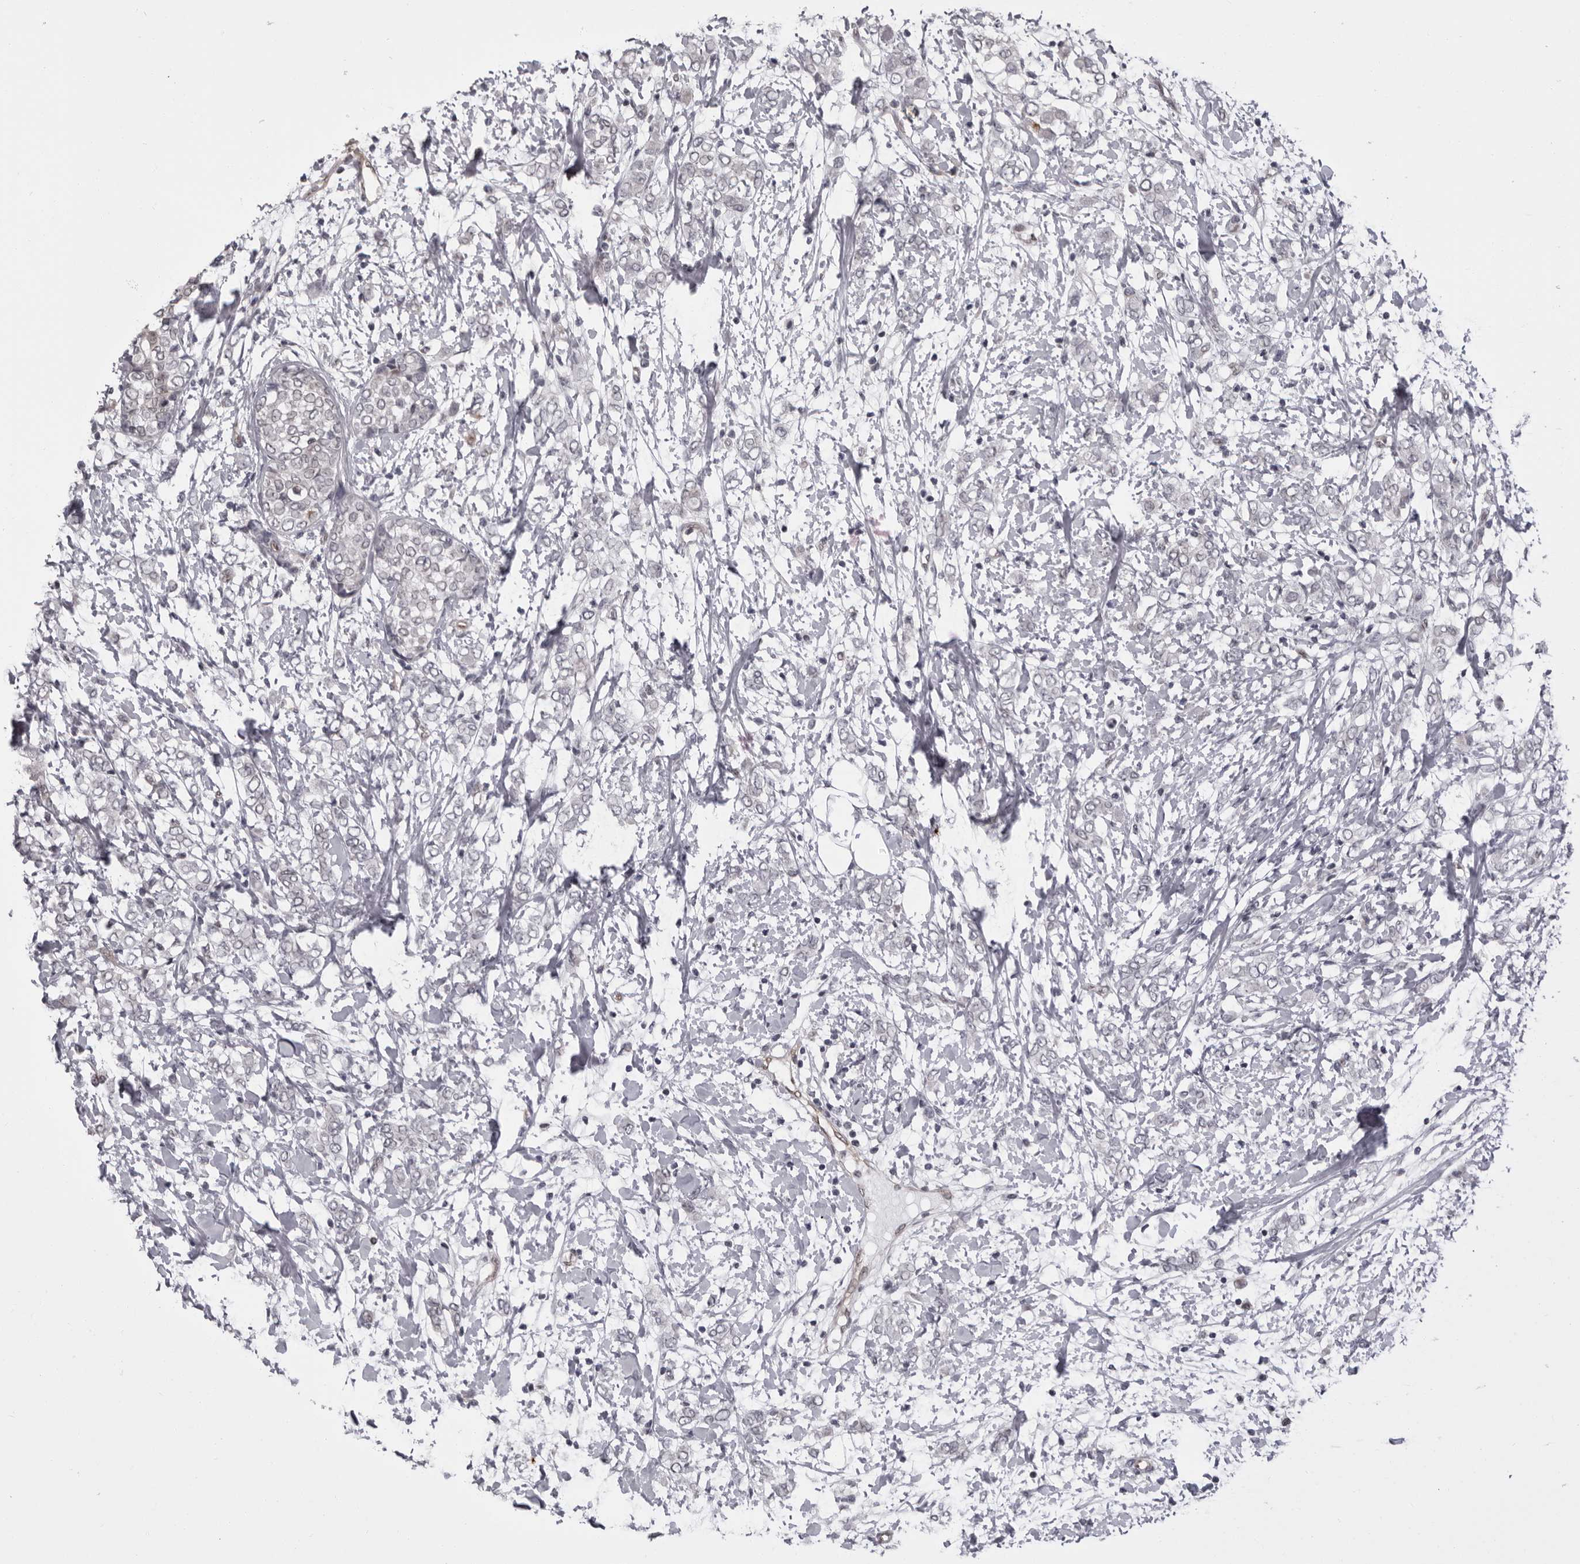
{"staining": {"intensity": "negative", "quantity": "none", "location": "none"}, "tissue": "breast cancer", "cell_type": "Tumor cells", "image_type": "cancer", "snomed": [{"axis": "morphology", "description": "Normal tissue, NOS"}, {"axis": "morphology", "description": "Lobular carcinoma"}, {"axis": "topography", "description": "Breast"}], "caption": "Immunohistochemistry photomicrograph of neoplastic tissue: human breast cancer stained with DAB (3,3'-diaminobenzidine) exhibits no significant protein positivity in tumor cells.", "gene": "MAPK12", "patient": {"sex": "female", "age": 47}}